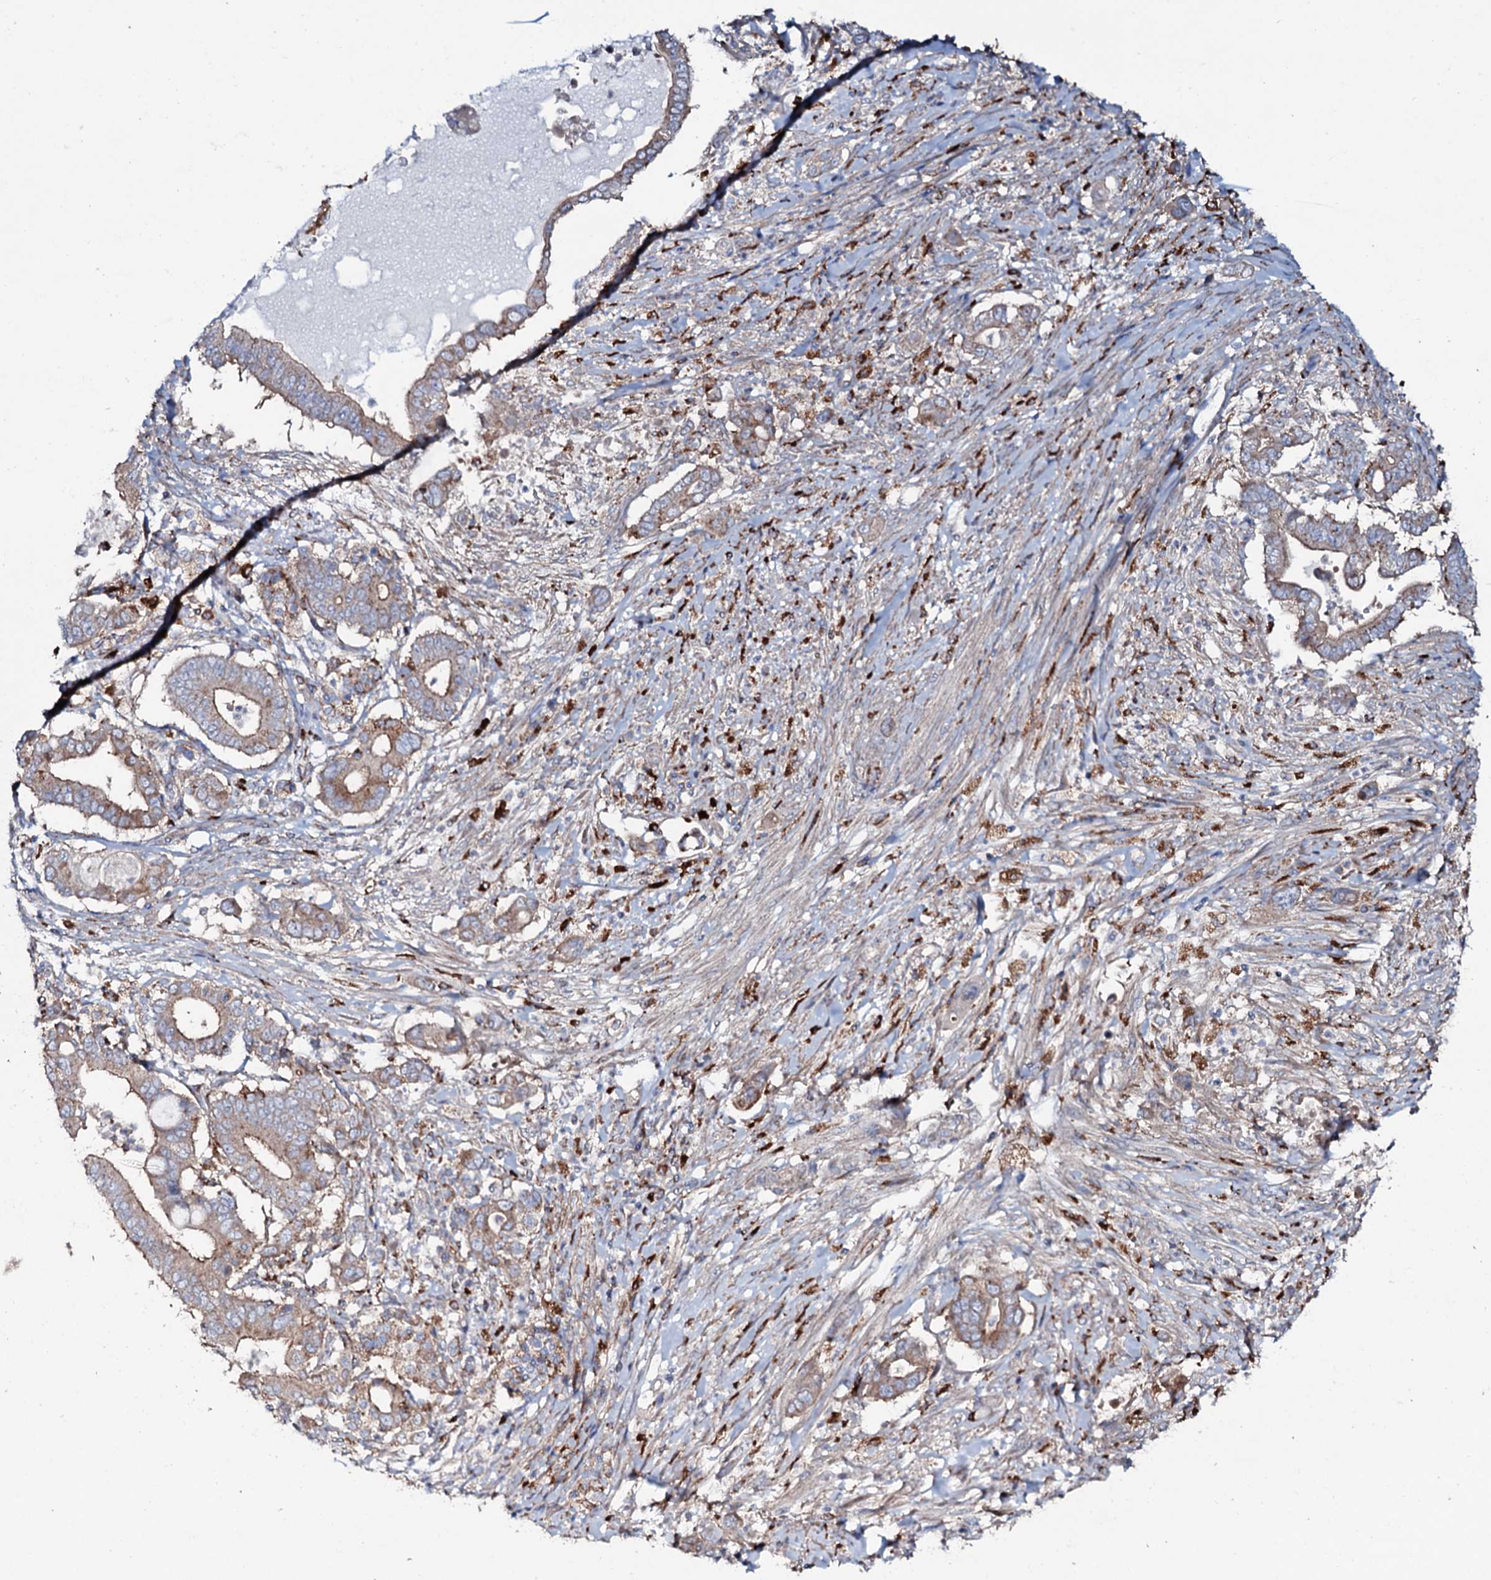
{"staining": {"intensity": "moderate", "quantity": ">75%", "location": "cytoplasmic/membranous"}, "tissue": "pancreatic cancer", "cell_type": "Tumor cells", "image_type": "cancer", "snomed": [{"axis": "morphology", "description": "Adenocarcinoma, NOS"}, {"axis": "topography", "description": "Pancreas"}], "caption": "The micrograph reveals a brown stain indicating the presence of a protein in the cytoplasmic/membranous of tumor cells in pancreatic cancer (adenocarcinoma). The protein of interest is stained brown, and the nuclei are stained in blue (DAB IHC with brightfield microscopy, high magnification).", "gene": "P2RX4", "patient": {"sex": "male", "age": 68}}